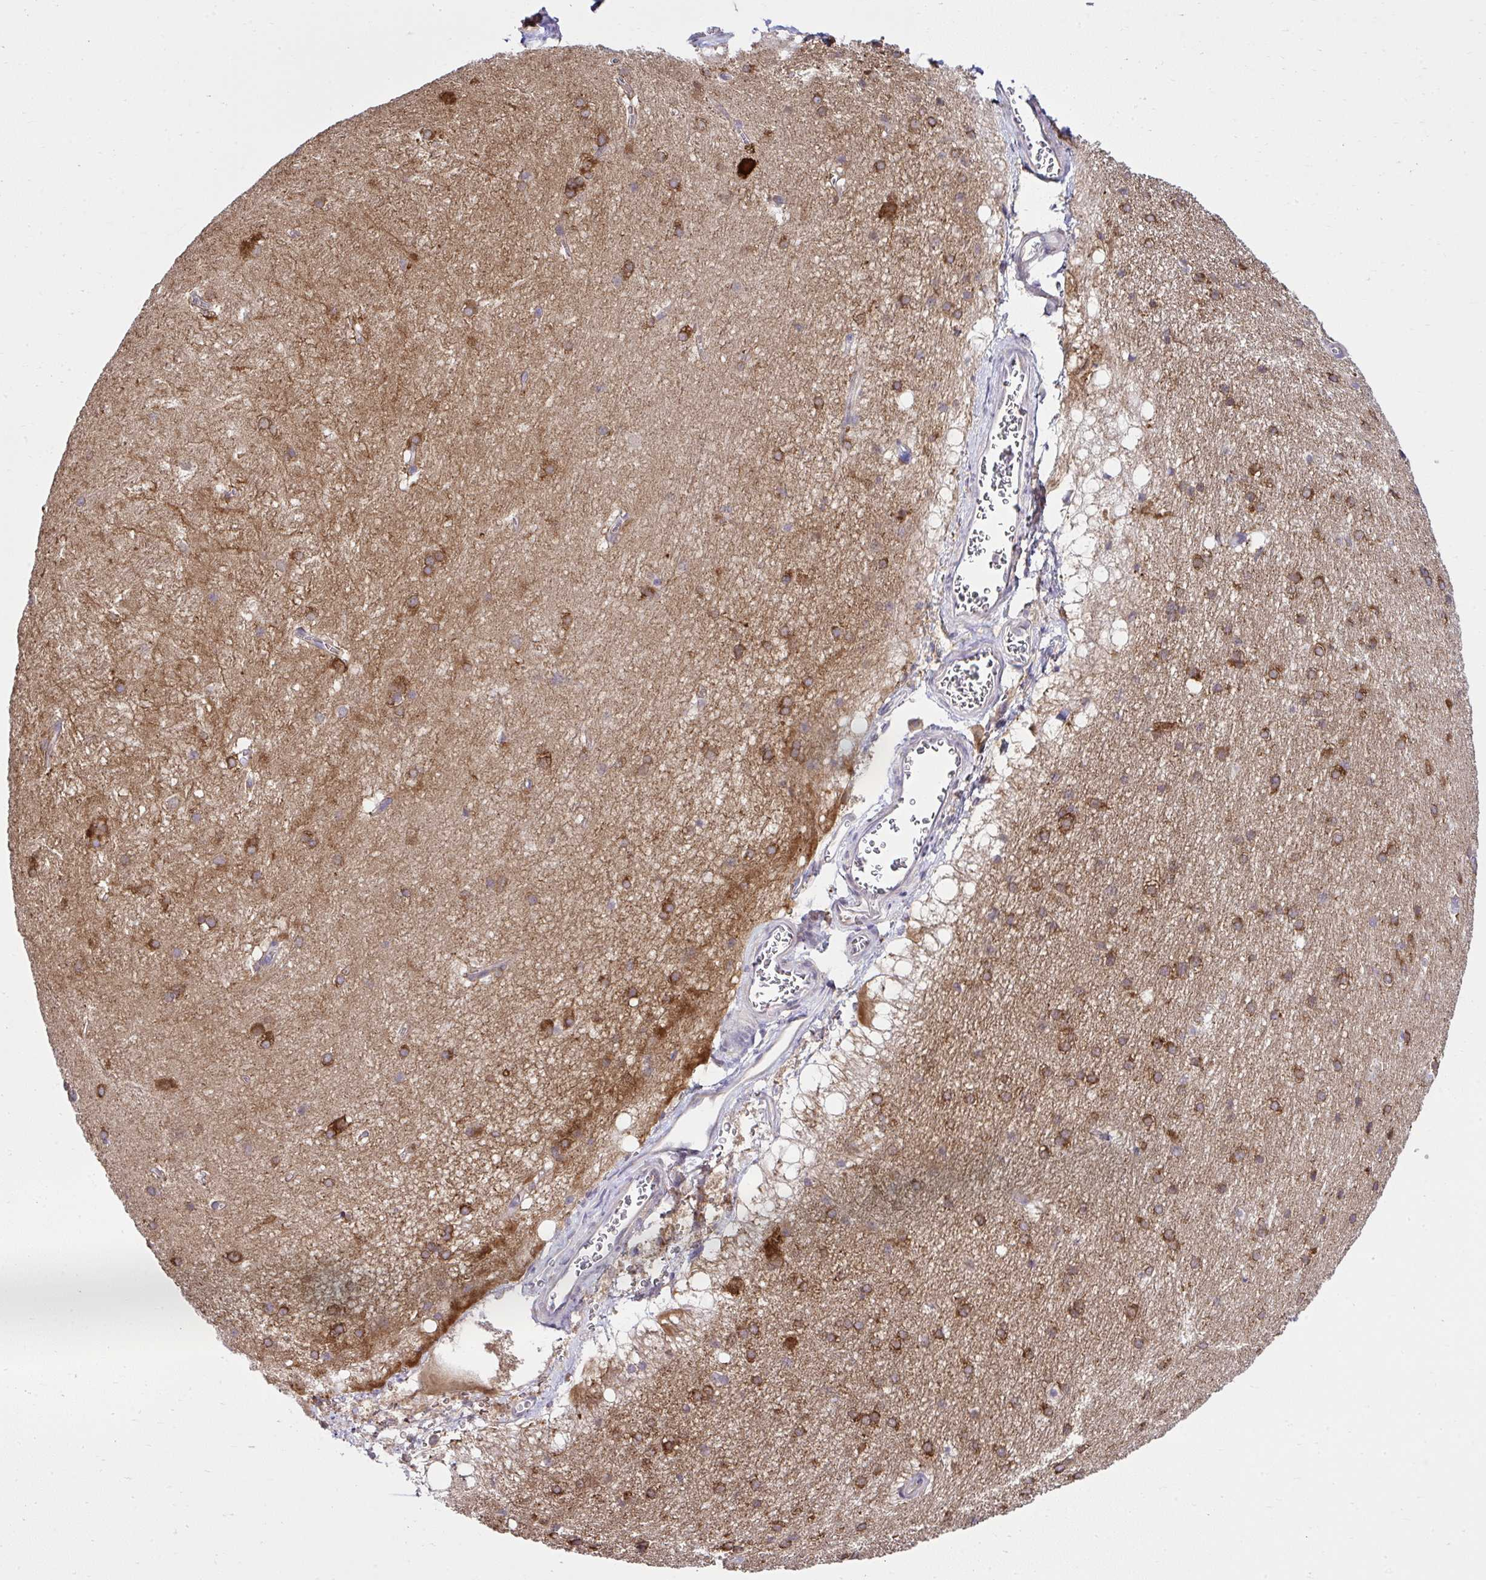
{"staining": {"intensity": "strong", "quantity": "25%-75%", "location": "cytoplasmic/membranous"}, "tissue": "hippocampus", "cell_type": "Glial cells", "image_type": "normal", "snomed": [{"axis": "morphology", "description": "Normal tissue, NOS"}, {"axis": "topography", "description": "Cerebral cortex"}, {"axis": "topography", "description": "Hippocampus"}], "caption": "Strong cytoplasmic/membranous protein positivity is seen in about 25%-75% of glial cells in hippocampus. The staining was performed using DAB (3,3'-diaminobenzidine), with brown indicating positive protein expression. Nuclei are stained blue with hematoxylin.", "gene": "RPS7", "patient": {"sex": "female", "age": 19}}